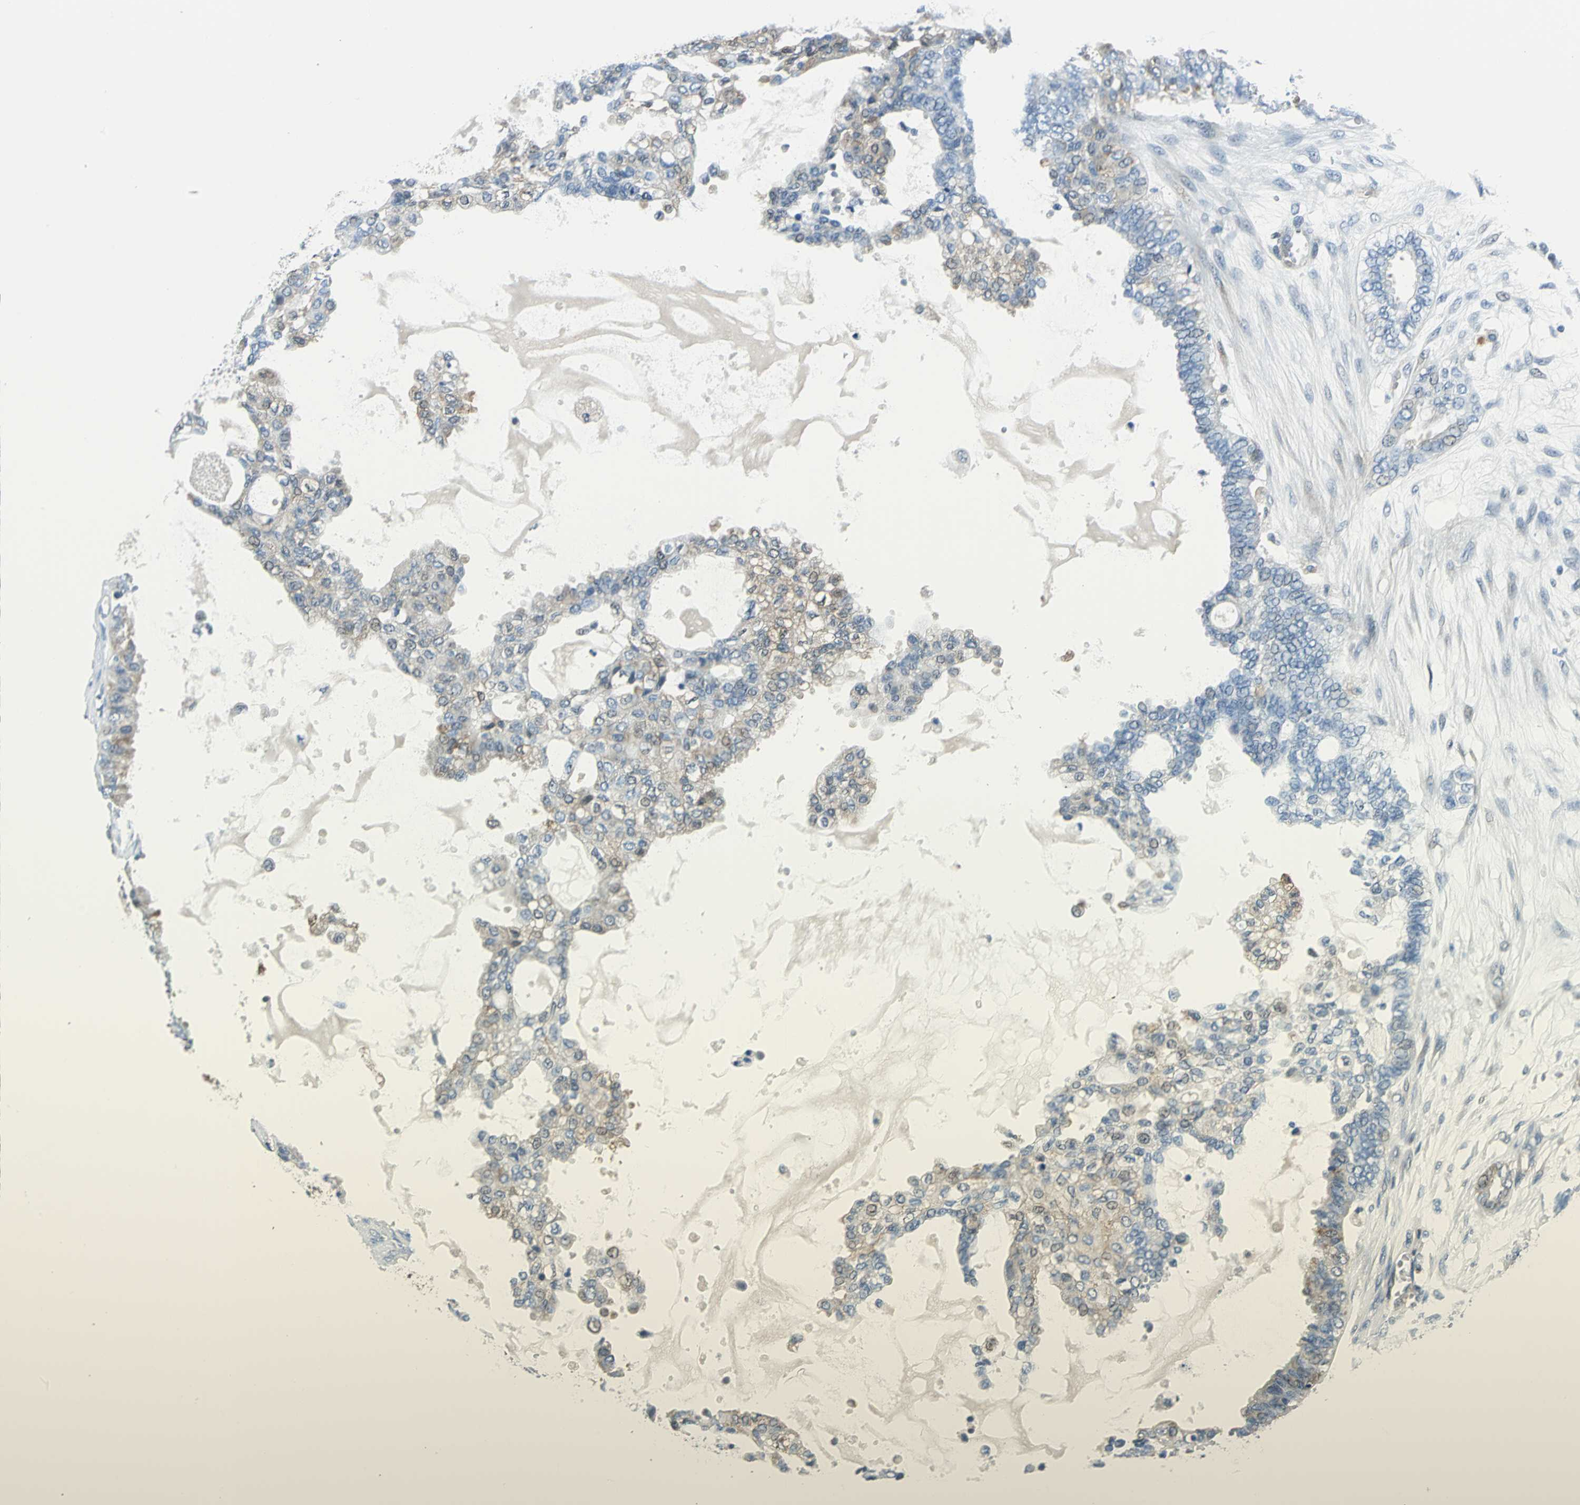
{"staining": {"intensity": "weak", "quantity": "25%-75%", "location": "cytoplasmic/membranous"}, "tissue": "ovarian cancer", "cell_type": "Tumor cells", "image_type": "cancer", "snomed": [{"axis": "morphology", "description": "Carcinoma, NOS"}, {"axis": "morphology", "description": "Carcinoma, endometroid"}, {"axis": "topography", "description": "Ovary"}], "caption": "Ovarian cancer stained with IHC exhibits weak cytoplasmic/membranous staining in about 25%-75% of tumor cells.", "gene": "HSPB1", "patient": {"sex": "female", "age": 50}}